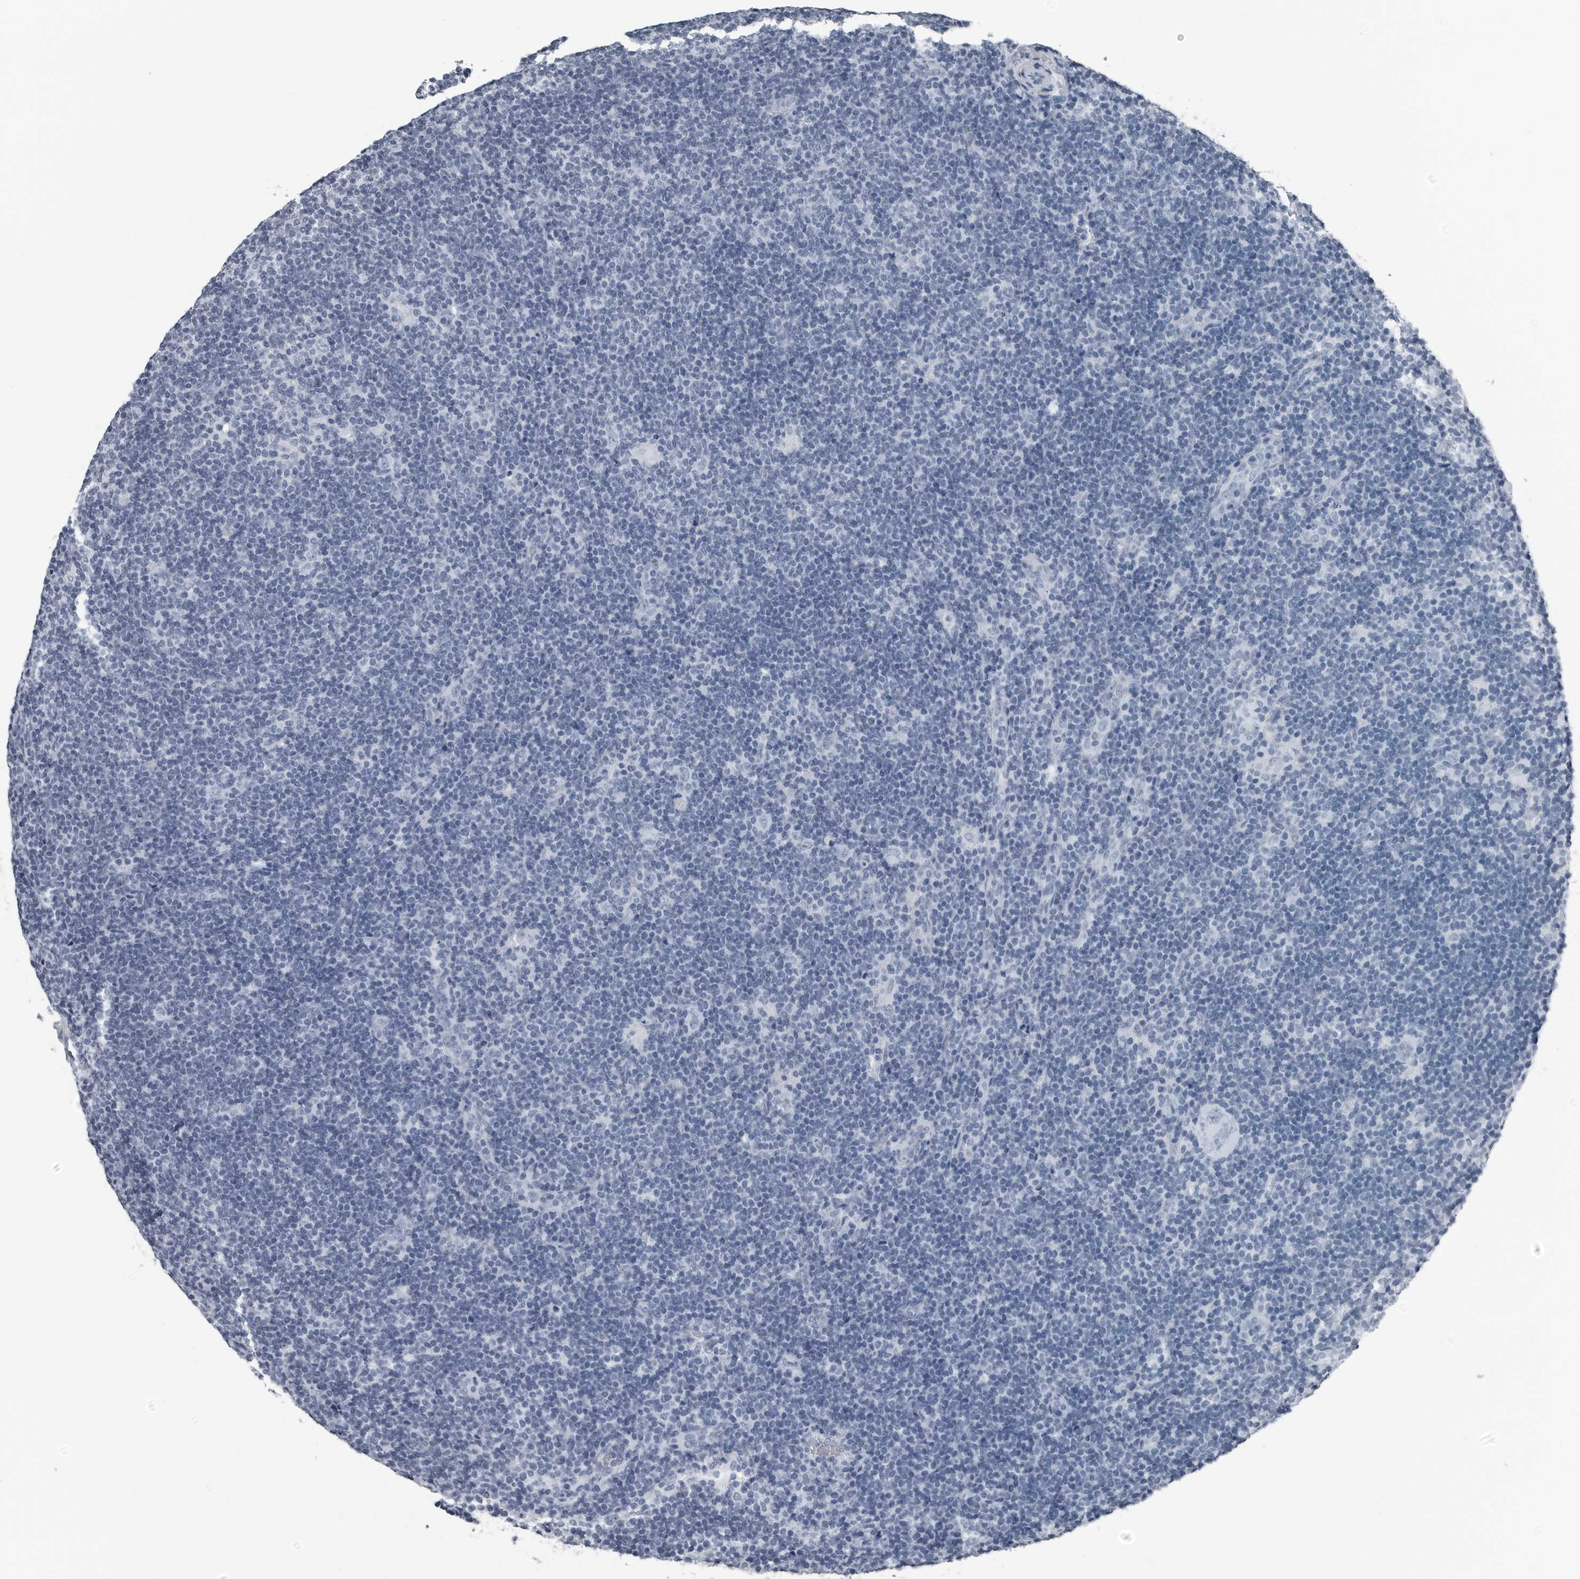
{"staining": {"intensity": "negative", "quantity": "none", "location": "none"}, "tissue": "lymphoma", "cell_type": "Tumor cells", "image_type": "cancer", "snomed": [{"axis": "morphology", "description": "Hodgkin's disease, NOS"}, {"axis": "topography", "description": "Lymph node"}], "caption": "Lymphoma stained for a protein using immunohistochemistry reveals no positivity tumor cells.", "gene": "SPINK1", "patient": {"sex": "female", "age": 57}}